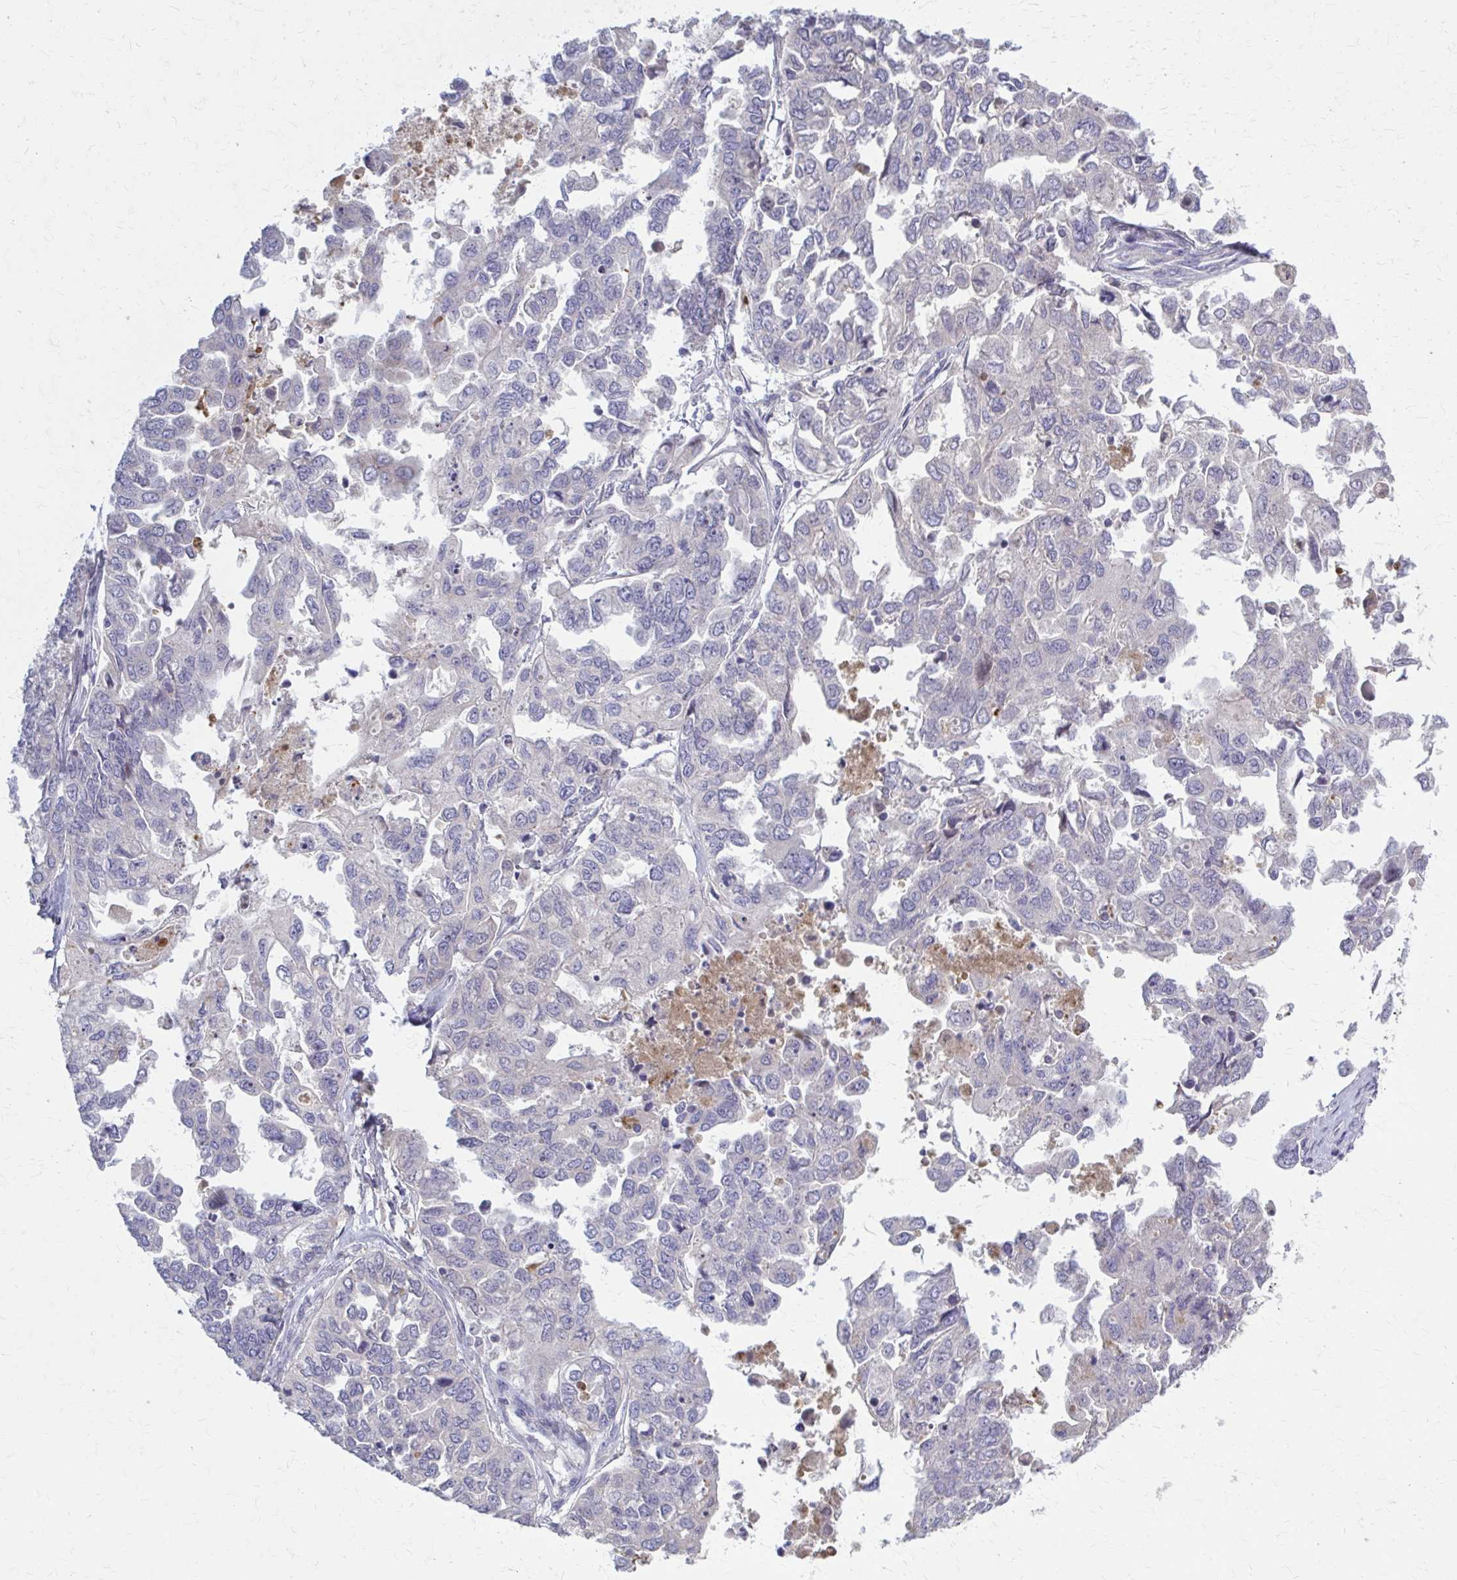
{"staining": {"intensity": "negative", "quantity": "none", "location": "none"}, "tissue": "ovarian cancer", "cell_type": "Tumor cells", "image_type": "cancer", "snomed": [{"axis": "morphology", "description": "Cystadenocarcinoma, serous, NOS"}, {"axis": "topography", "description": "Ovary"}], "caption": "Tumor cells are negative for brown protein staining in ovarian cancer.", "gene": "SERPIND1", "patient": {"sex": "female", "age": 53}}